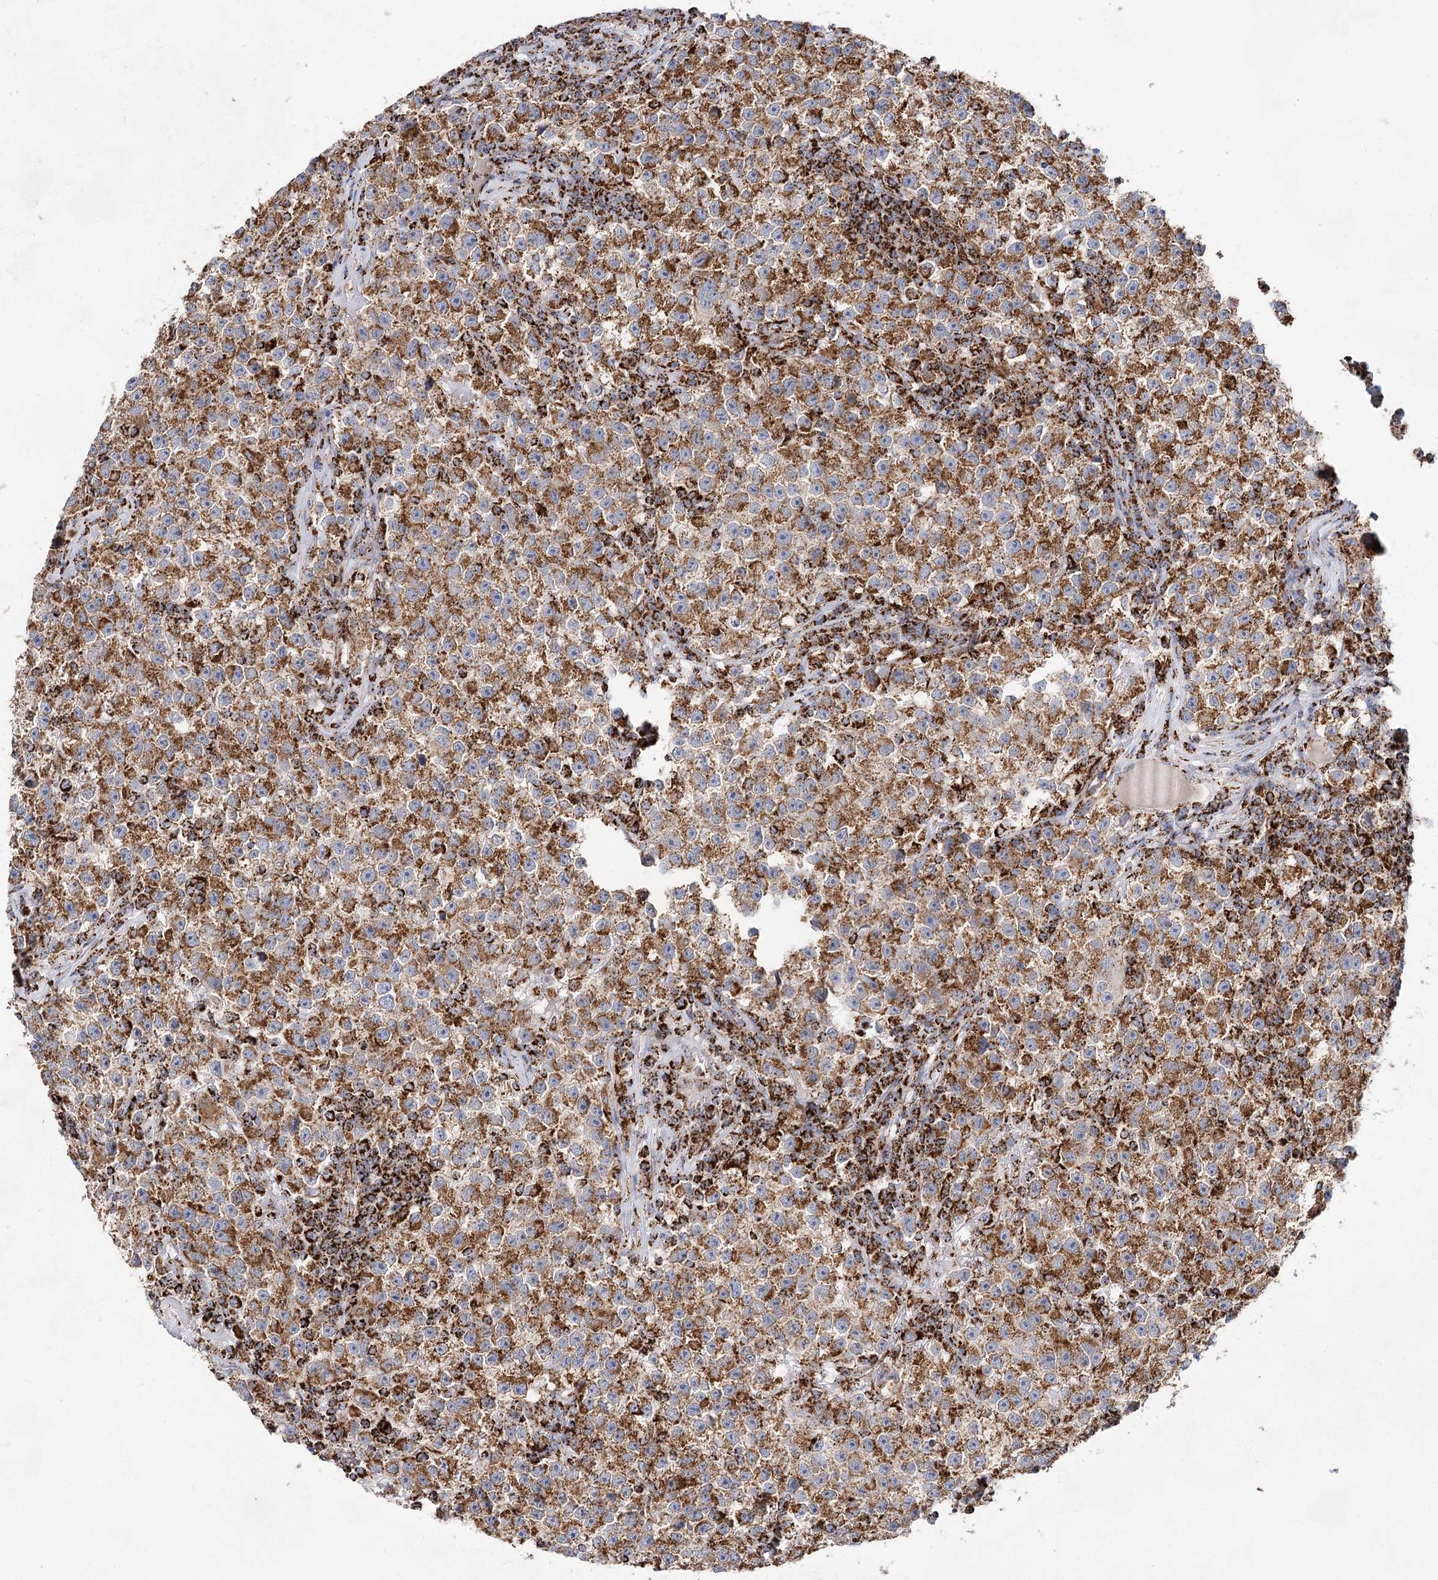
{"staining": {"intensity": "strong", "quantity": ">75%", "location": "cytoplasmic/membranous"}, "tissue": "testis cancer", "cell_type": "Tumor cells", "image_type": "cancer", "snomed": [{"axis": "morphology", "description": "Seminoma, NOS"}, {"axis": "topography", "description": "Testis"}], "caption": "Testis cancer (seminoma) stained with a protein marker displays strong staining in tumor cells.", "gene": "NADK2", "patient": {"sex": "male", "age": 22}}